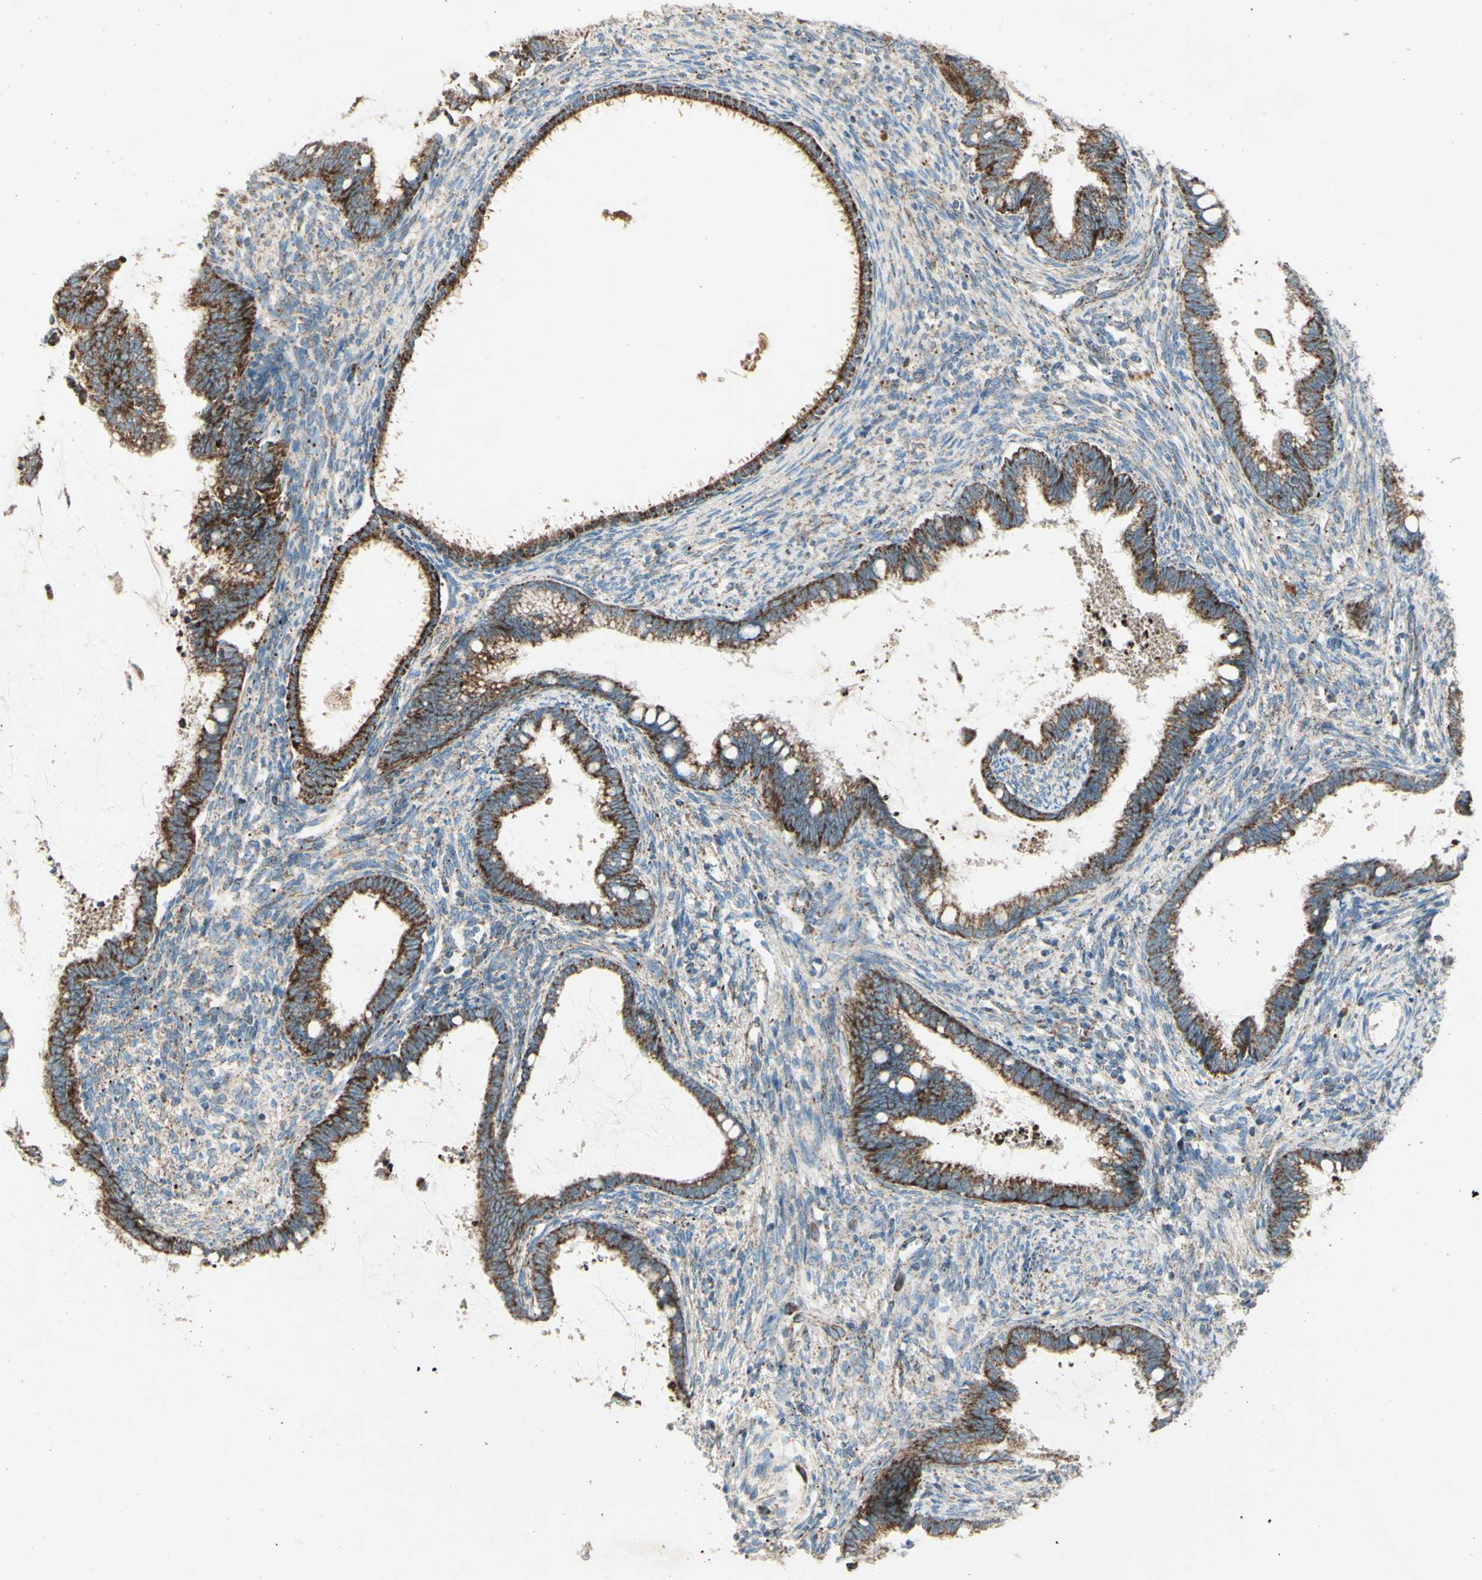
{"staining": {"intensity": "strong", "quantity": ">75%", "location": "cytoplasmic/membranous"}, "tissue": "cervical cancer", "cell_type": "Tumor cells", "image_type": "cancer", "snomed": [{"axis": "morphology", "description": "Adenocarcinoma, NOS"}, {"axis": "topography", "description": "Cervix"}], "caption": "A high amount of strong cytoplasmic/membranous staining is identified in approximately >75% of tumor cells in cervical adenocarcinoma tissue.", "gene": "RHOT1", "patient": {"sex": "female", "age": 44}}